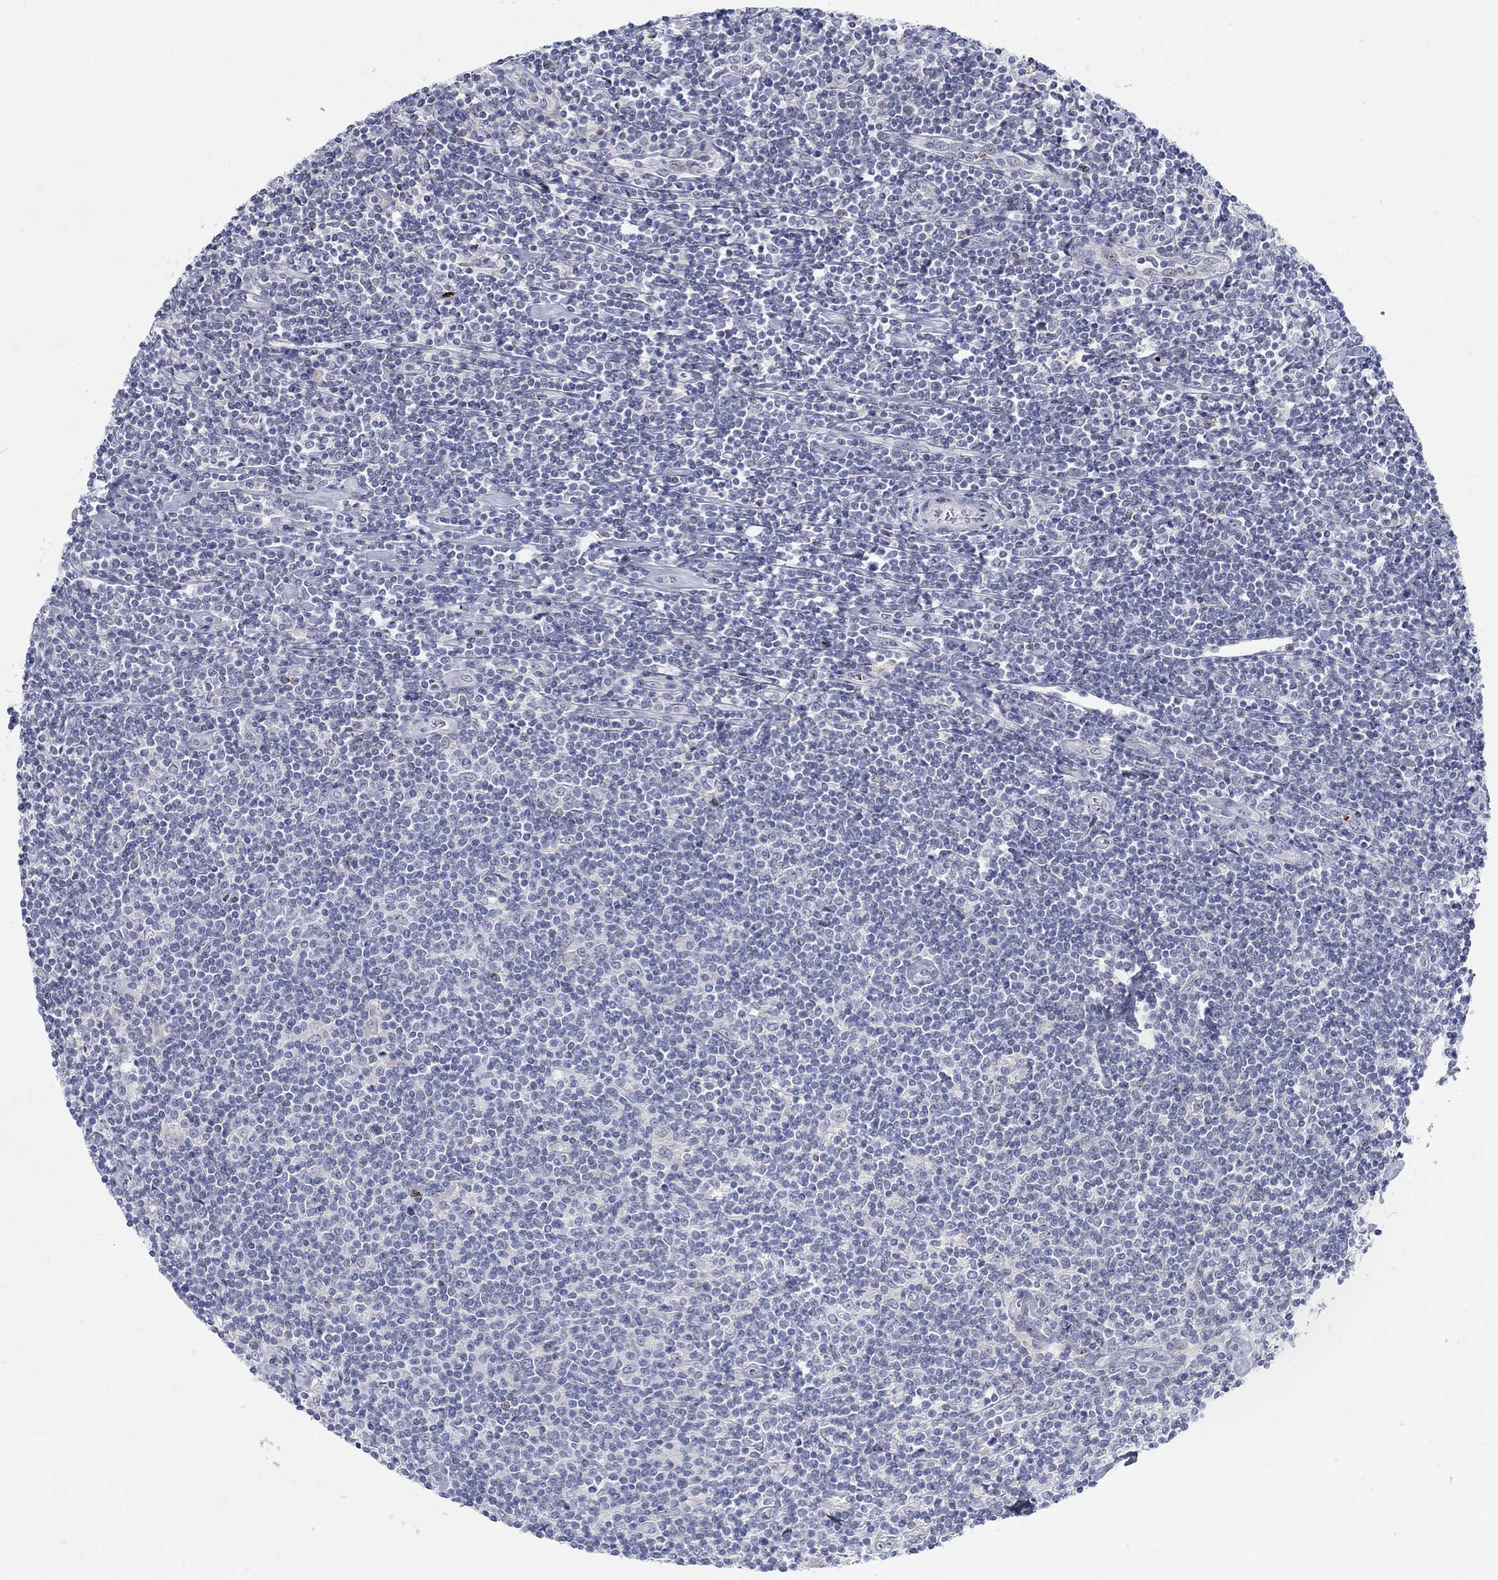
{"staining": {"intensity": "negative", "quantity": "none", "location": "none"}, "tissue": "lymphoma", "cell_type": "Tumor cells", "image_type": "cancer", "snomed": [{"axis": "morphology", "description": "Hodgkin's disease, NOS"}, {"axis": "topography", "description": "Lymph node"}], "caption": "This is an IHC micrograph of lymphoma. There is no staining in tumor cells.", "gene": "ANO7", "patient": {"sex": "male", "age": 40}}